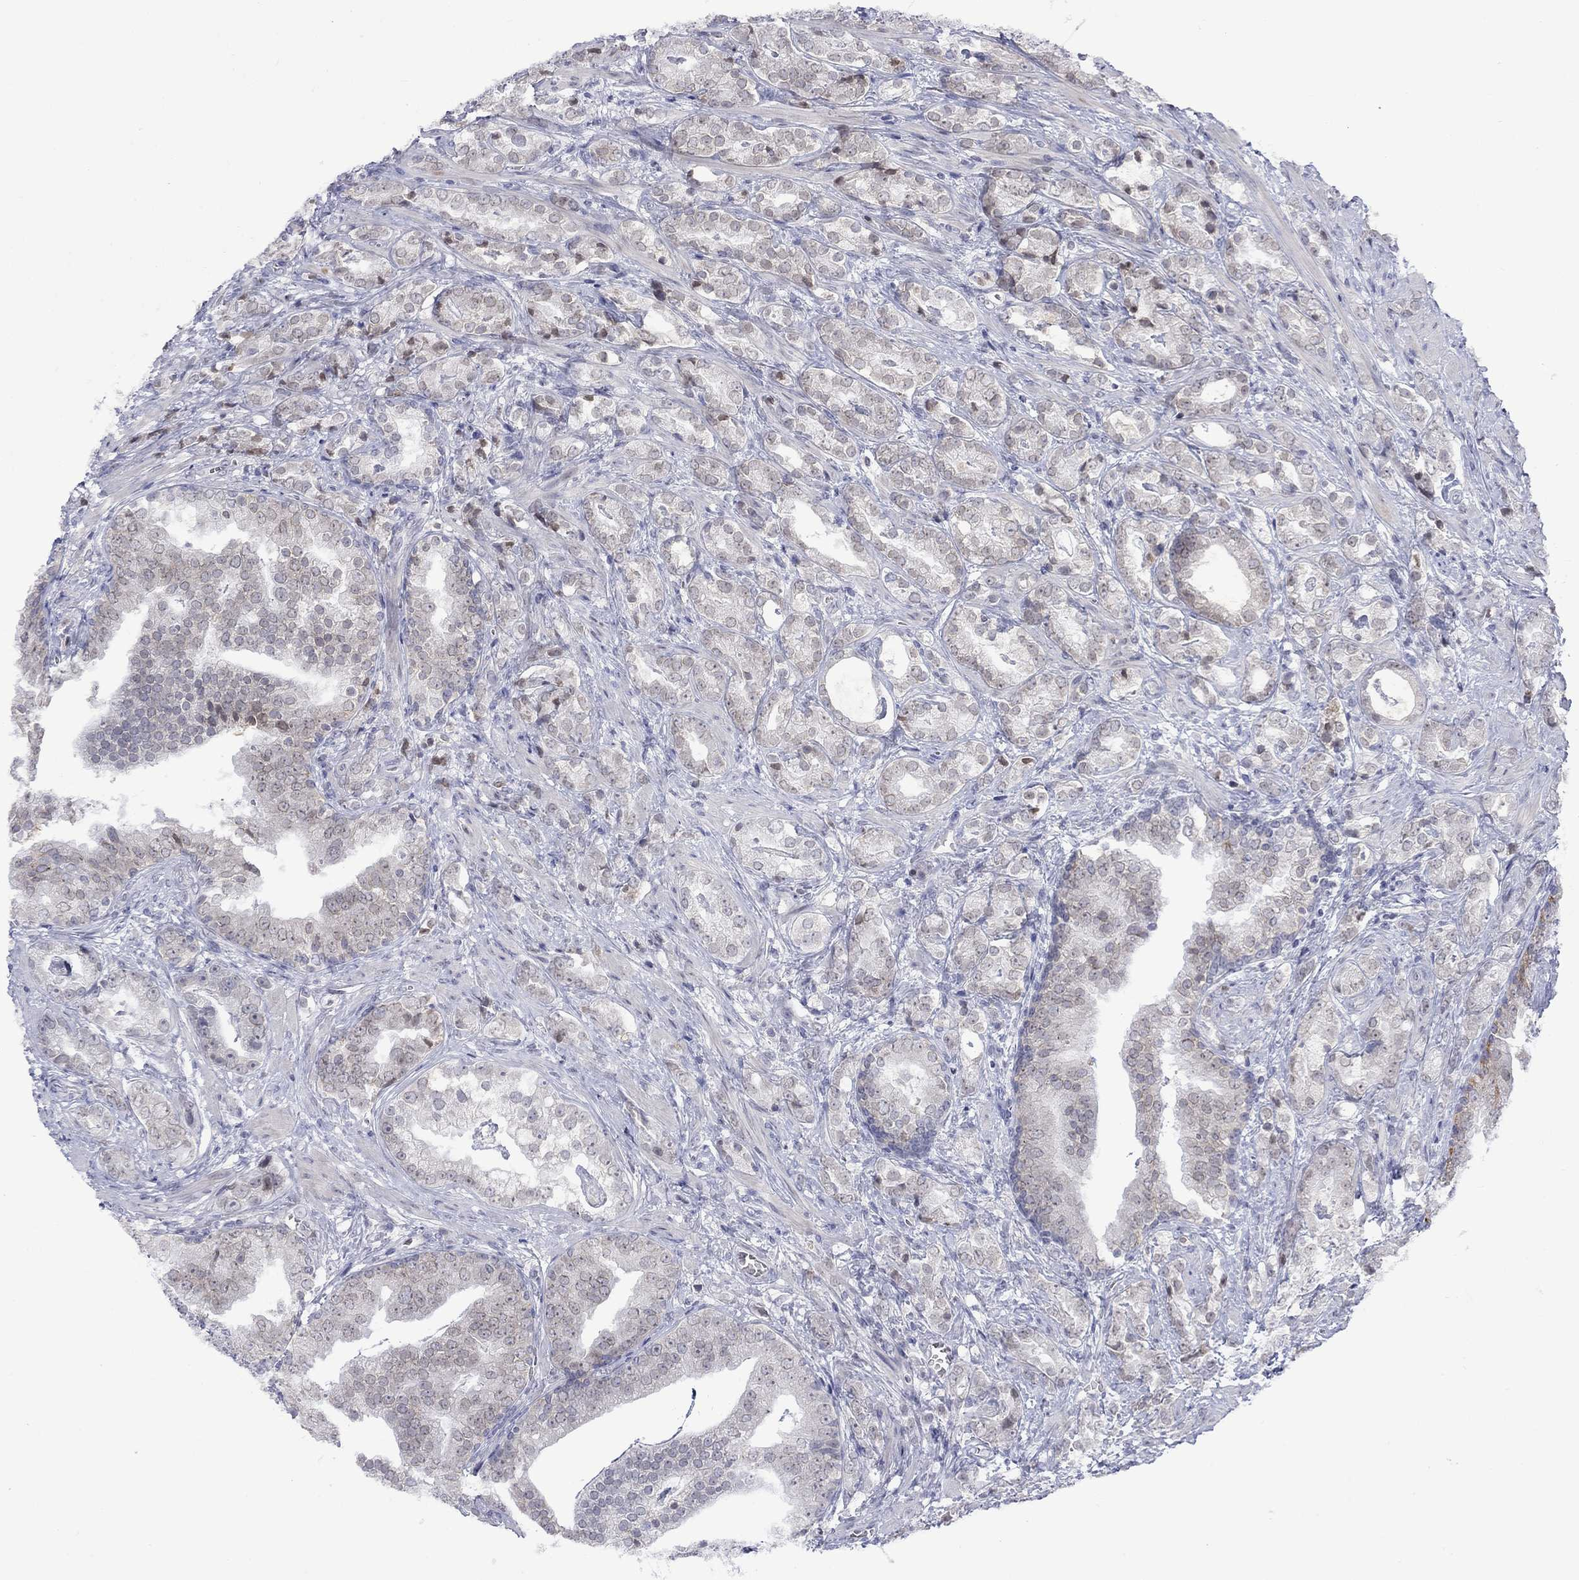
{"staining": {"intensity": "negative", "quantity": "none", "location": "none"}, "tissue": "prostate cancer", "cell_type": "Tumor cells", "image_type": "cancer", "snomed": [{"axis": "morphology", "description": "Adenocarcinoma, NOS"}, {"axis": "topography", "description": "Prostate"}], "caption": "The micrograph demonstrates no significant staining in tumor cells of prostate cancer (adenocarcinoma).", "gene": "NSMF", "patient": {"sex": "male", "age": 57}}